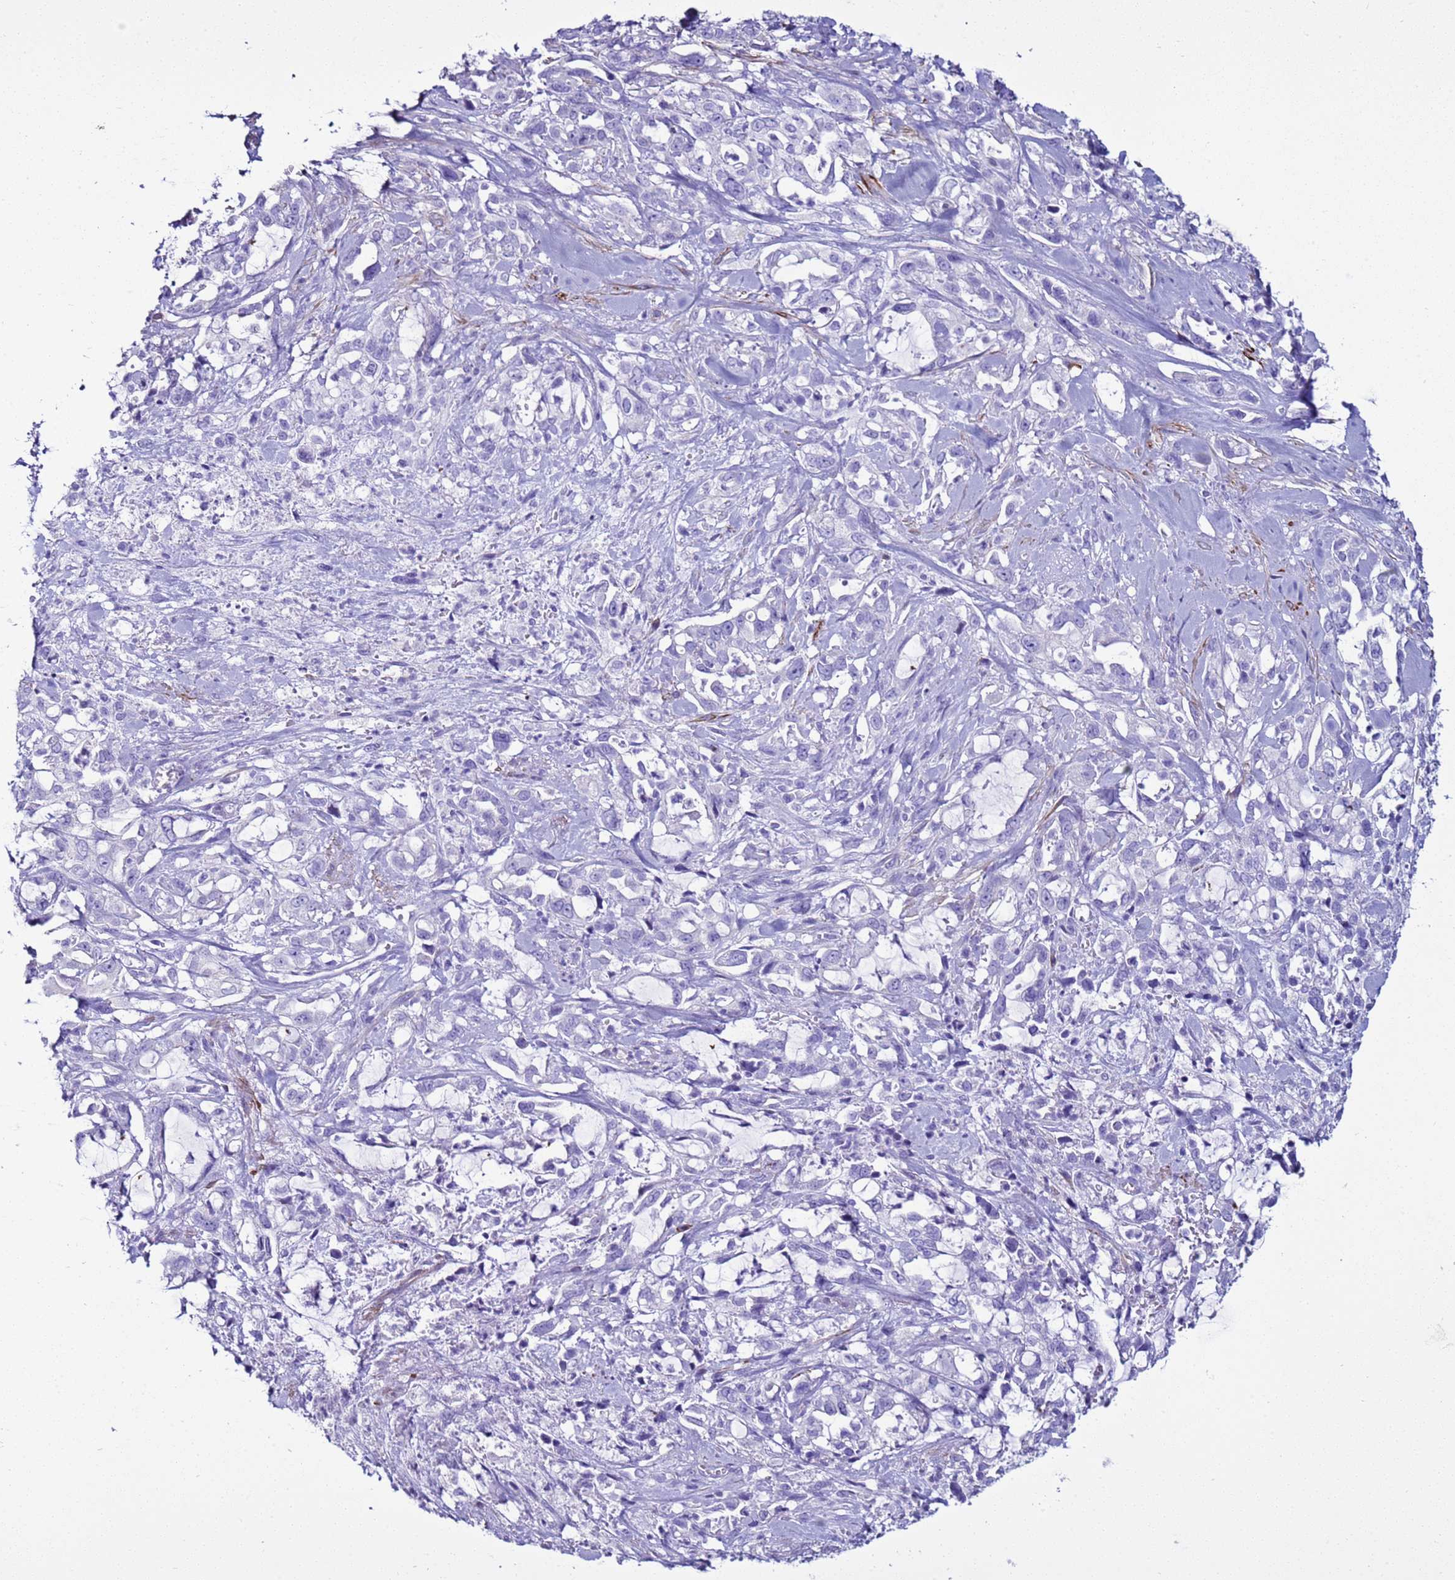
{"staining": {"intensity": "negative", "quantity": "none", "location": "none"}, "tissue": "pancreatic cancer", "cell_type": "Tumor cells", "image_type": "cancer", "snomed": [{"axis": "morphology", "description": "Adenocarcinoma, NOS"}, {"axis": "topography", "description": "Pancreas"}], "caption": "Pancreatic cancer stained for a protein using IHC reveals no staining tumor cells.", "gene": "LCMT1", "patient": {"sex": "female", "age": 61}}